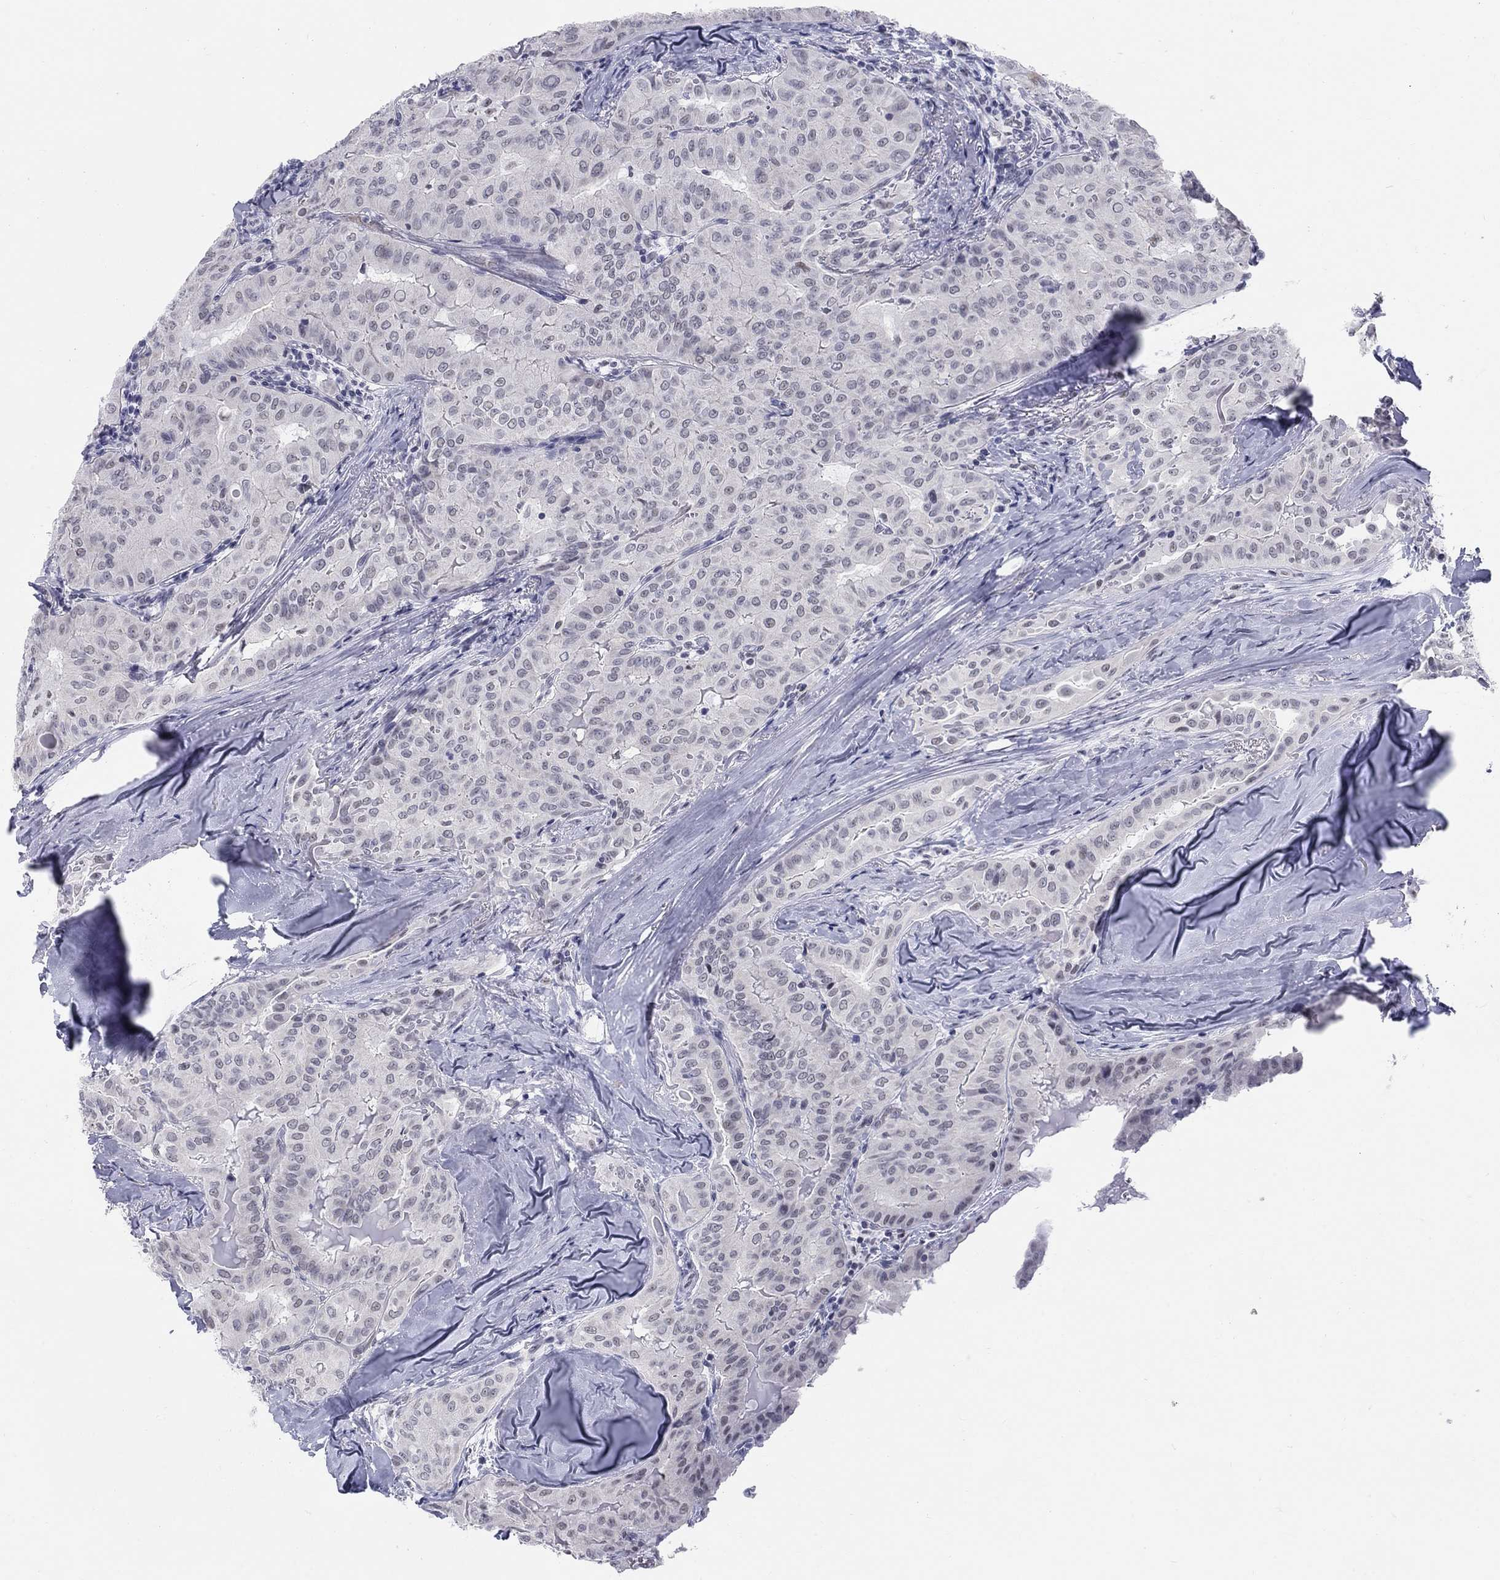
{"staining": {"intensity": "negative", "quantity": "none", "location": "none"}, "tissue": "thyroid cancer", "cell_type": "Tumor cells", "image_type": "cancer", "snomed": [{"axis": "morphology", "description": "Papillary adenocarcinoma, NOS"}, {"axis": "topography", "description": "Thyroid gland"}], "caption": "Immunohistochemistry of thyroid cancer demonstrates no staining in tumor cells. (Stains: DAB IHC with hematoxylin counter stain, Microscopy: brightfield microscopy at high magnification).", "gene": "DMTN", "patient": {"sex": "female", "age": 68}}